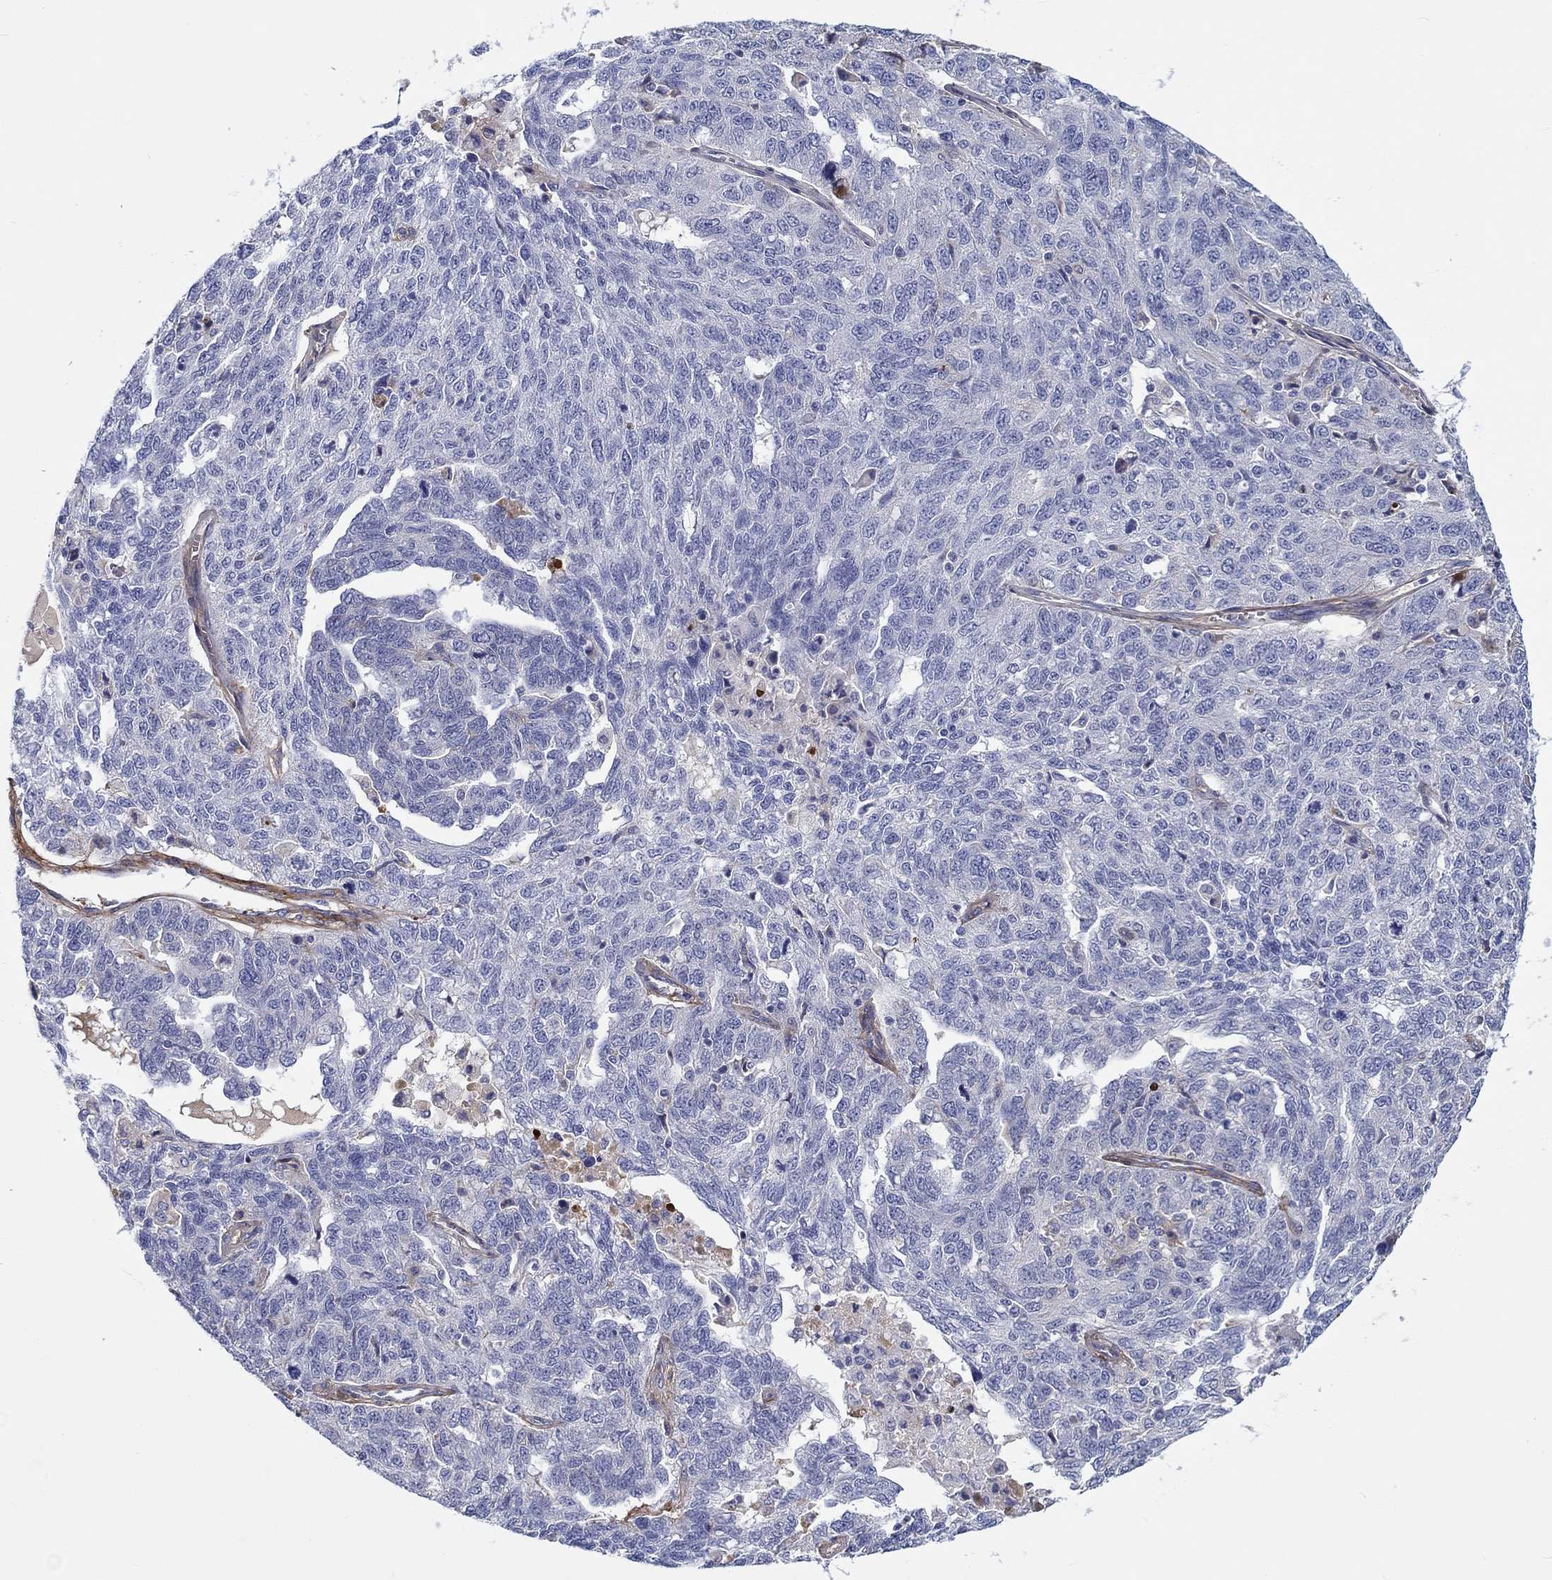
{"staining": {"intensity": "negative", "quantity": "none", "location": "none"}, "tissue": "ovarian cancer", "cell_type": "Tumor cells", "image_type": "cancer", "snomed": [{"axis": "morphology", "description": "Cystadenocarcinoma, serous, NOS"}, {"axis": "topography", "description": "Ovary"}], "caption": "Ovarian cancer (serous cystadenocarcinoma) stained for a protein using IHC displays no positivity tumor cells.", "gene": "TGFBI", "patient": {"sex": "female", "age": 71}}